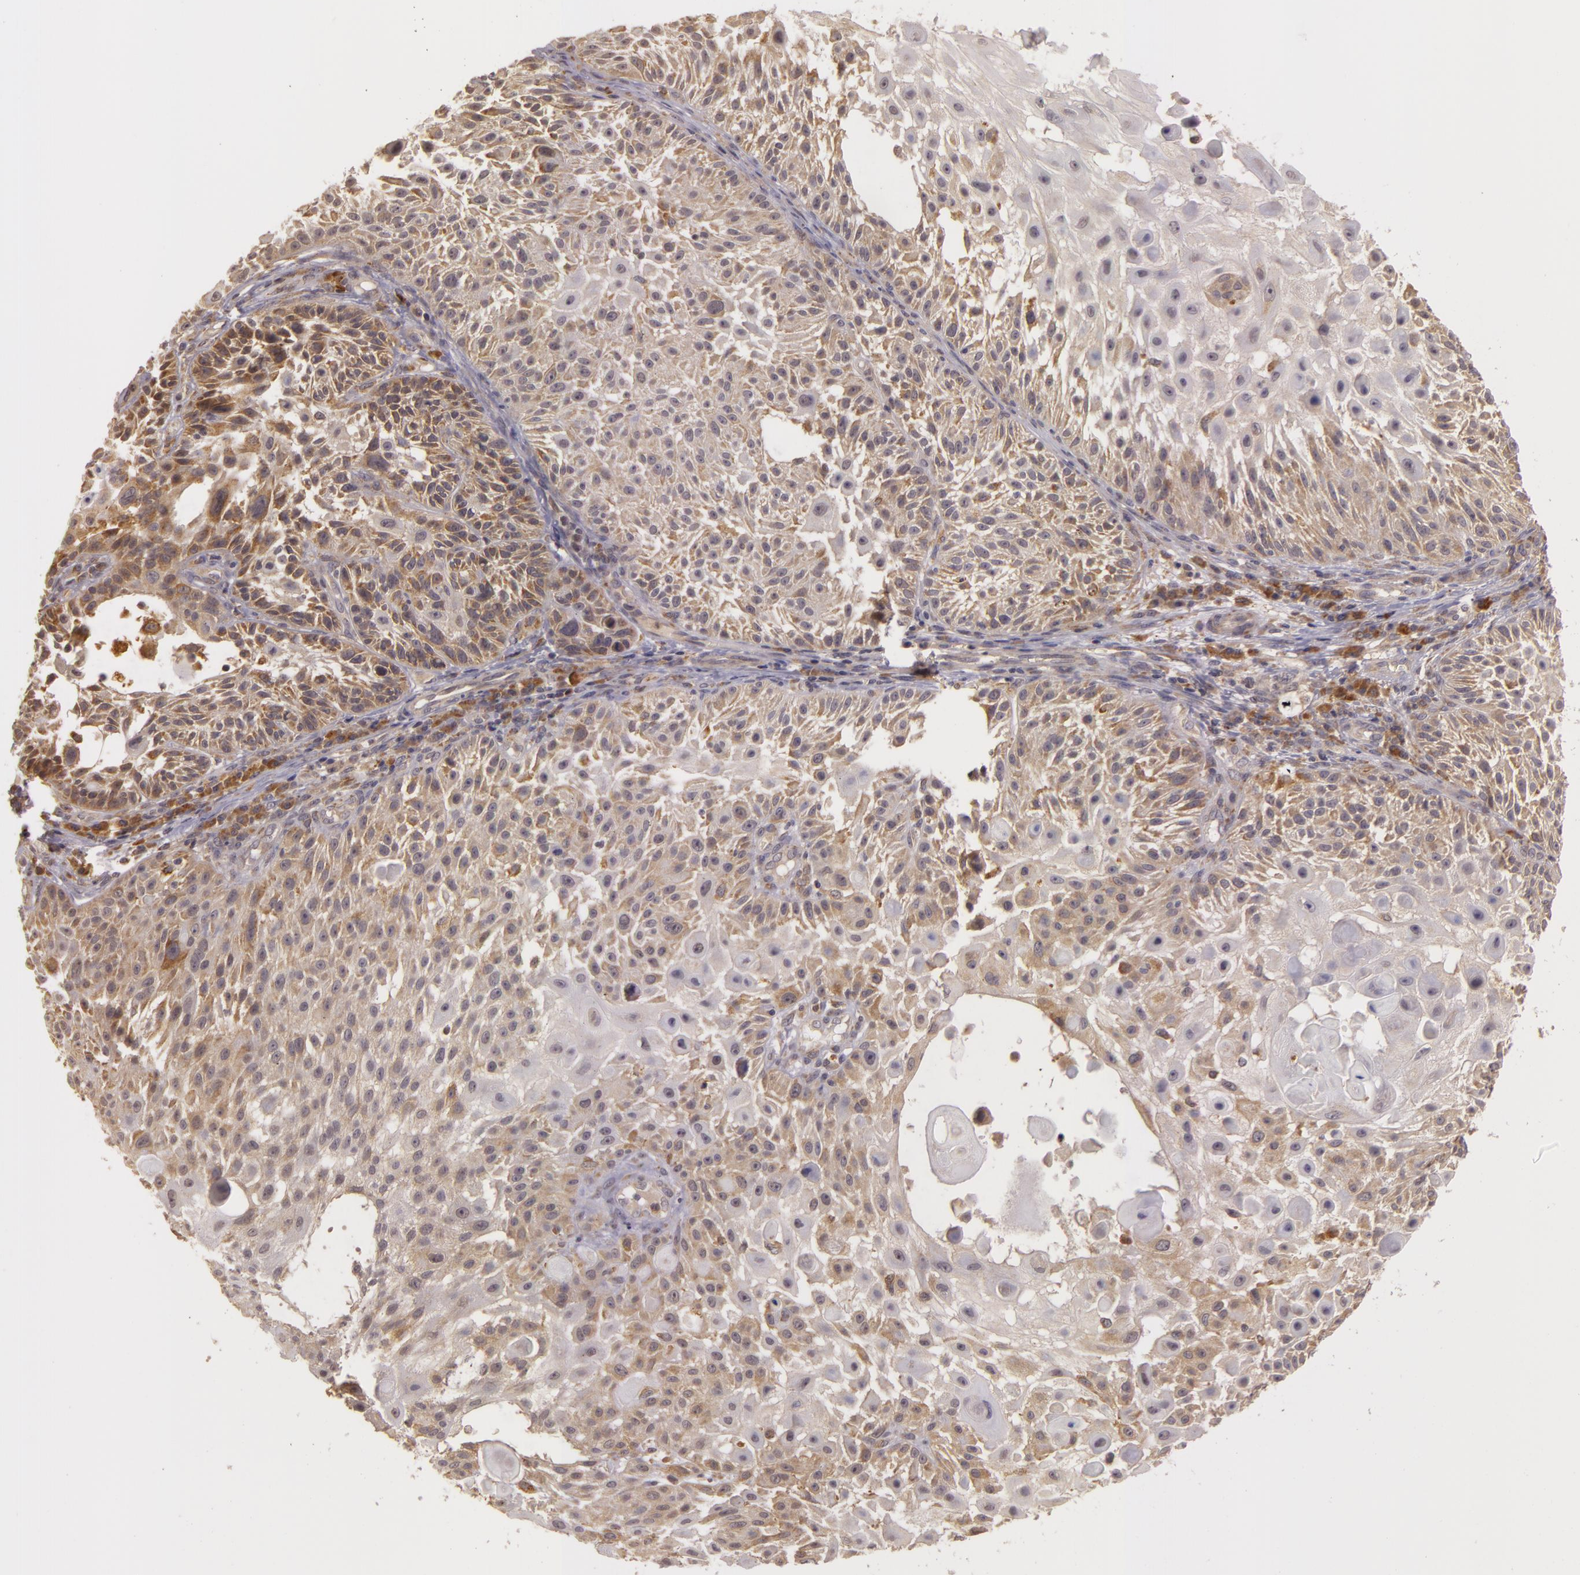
{"staining": {"intensity": "weak", "quantity": ">75%", "location": "cytoplasmic/membranous"}, "tissue": "skin cancer", "cell_type": "Tumor cells", "image_type": "cancer", "snomed": [{"axis": "morphology", "description": "Squamous cell carcinoma, NOS"}, {"axis": "topography", "description": "Skin"}], "caption": "A low amount of weak cytoplasmic/membranous staining is appreciated in approximately >75% of tumor cells in skin squamous cell carcinoma tissue.", "gene": "PPP1R3F", "patient": {"sex": "female", "age": 89}}